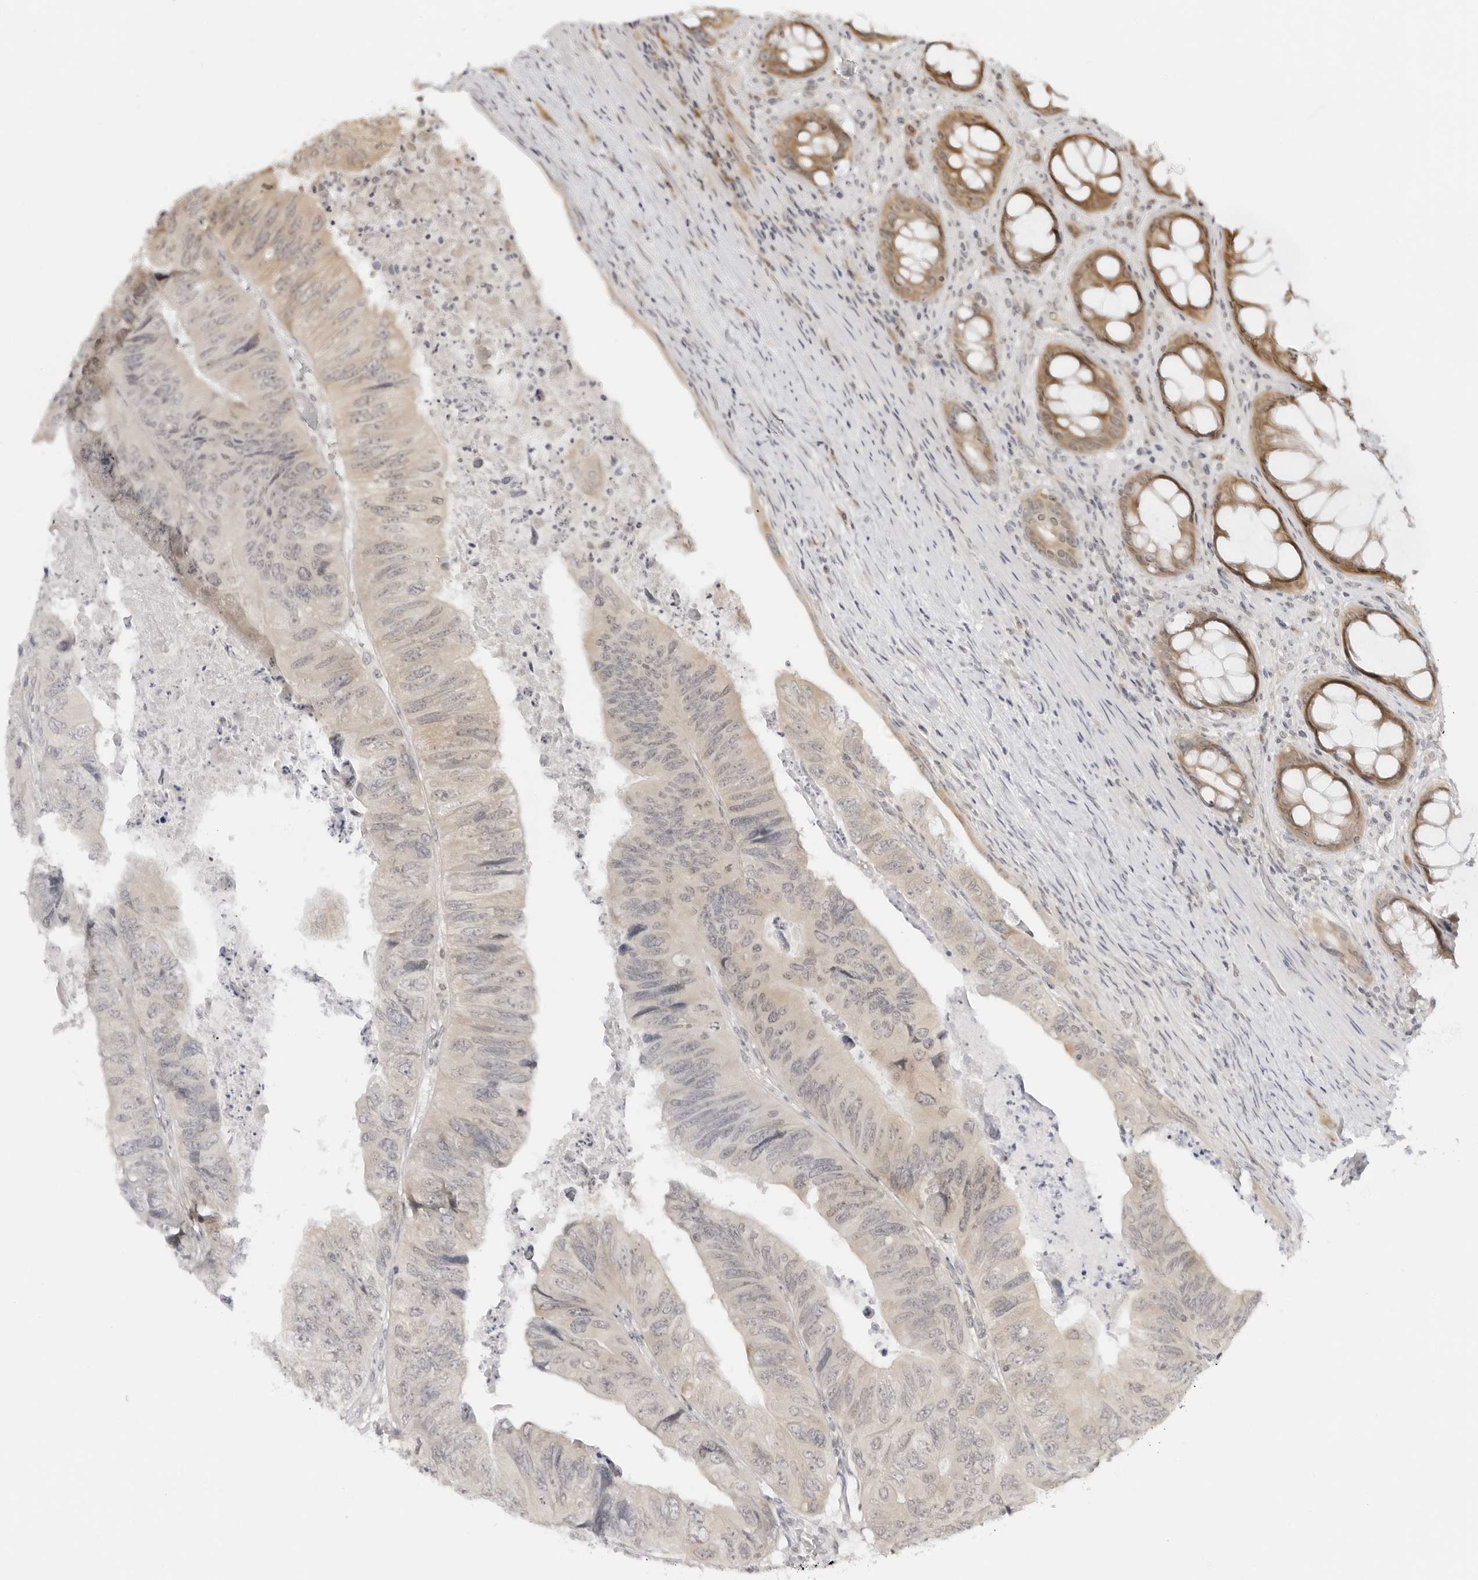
{"staining": {"intensity": "weak", "quantity": "<25%", "location": "cytoplasmic/membranous"}, "tissue": "colorectal cancer", "cell_type": "Tumor cells", "image_type": "cancer", "snomed": [{"axis": "morphology", "description": "Adenocarcinoma, NOS"}, {"axis": "topography", "description": "Rectum"}], "caption": "Tumor cells are negative for protein expression in human colorectal cancer (adenocarcinoma).", "gene": "PRRC2C", "patient": {"sex": "male", "age": 63}}